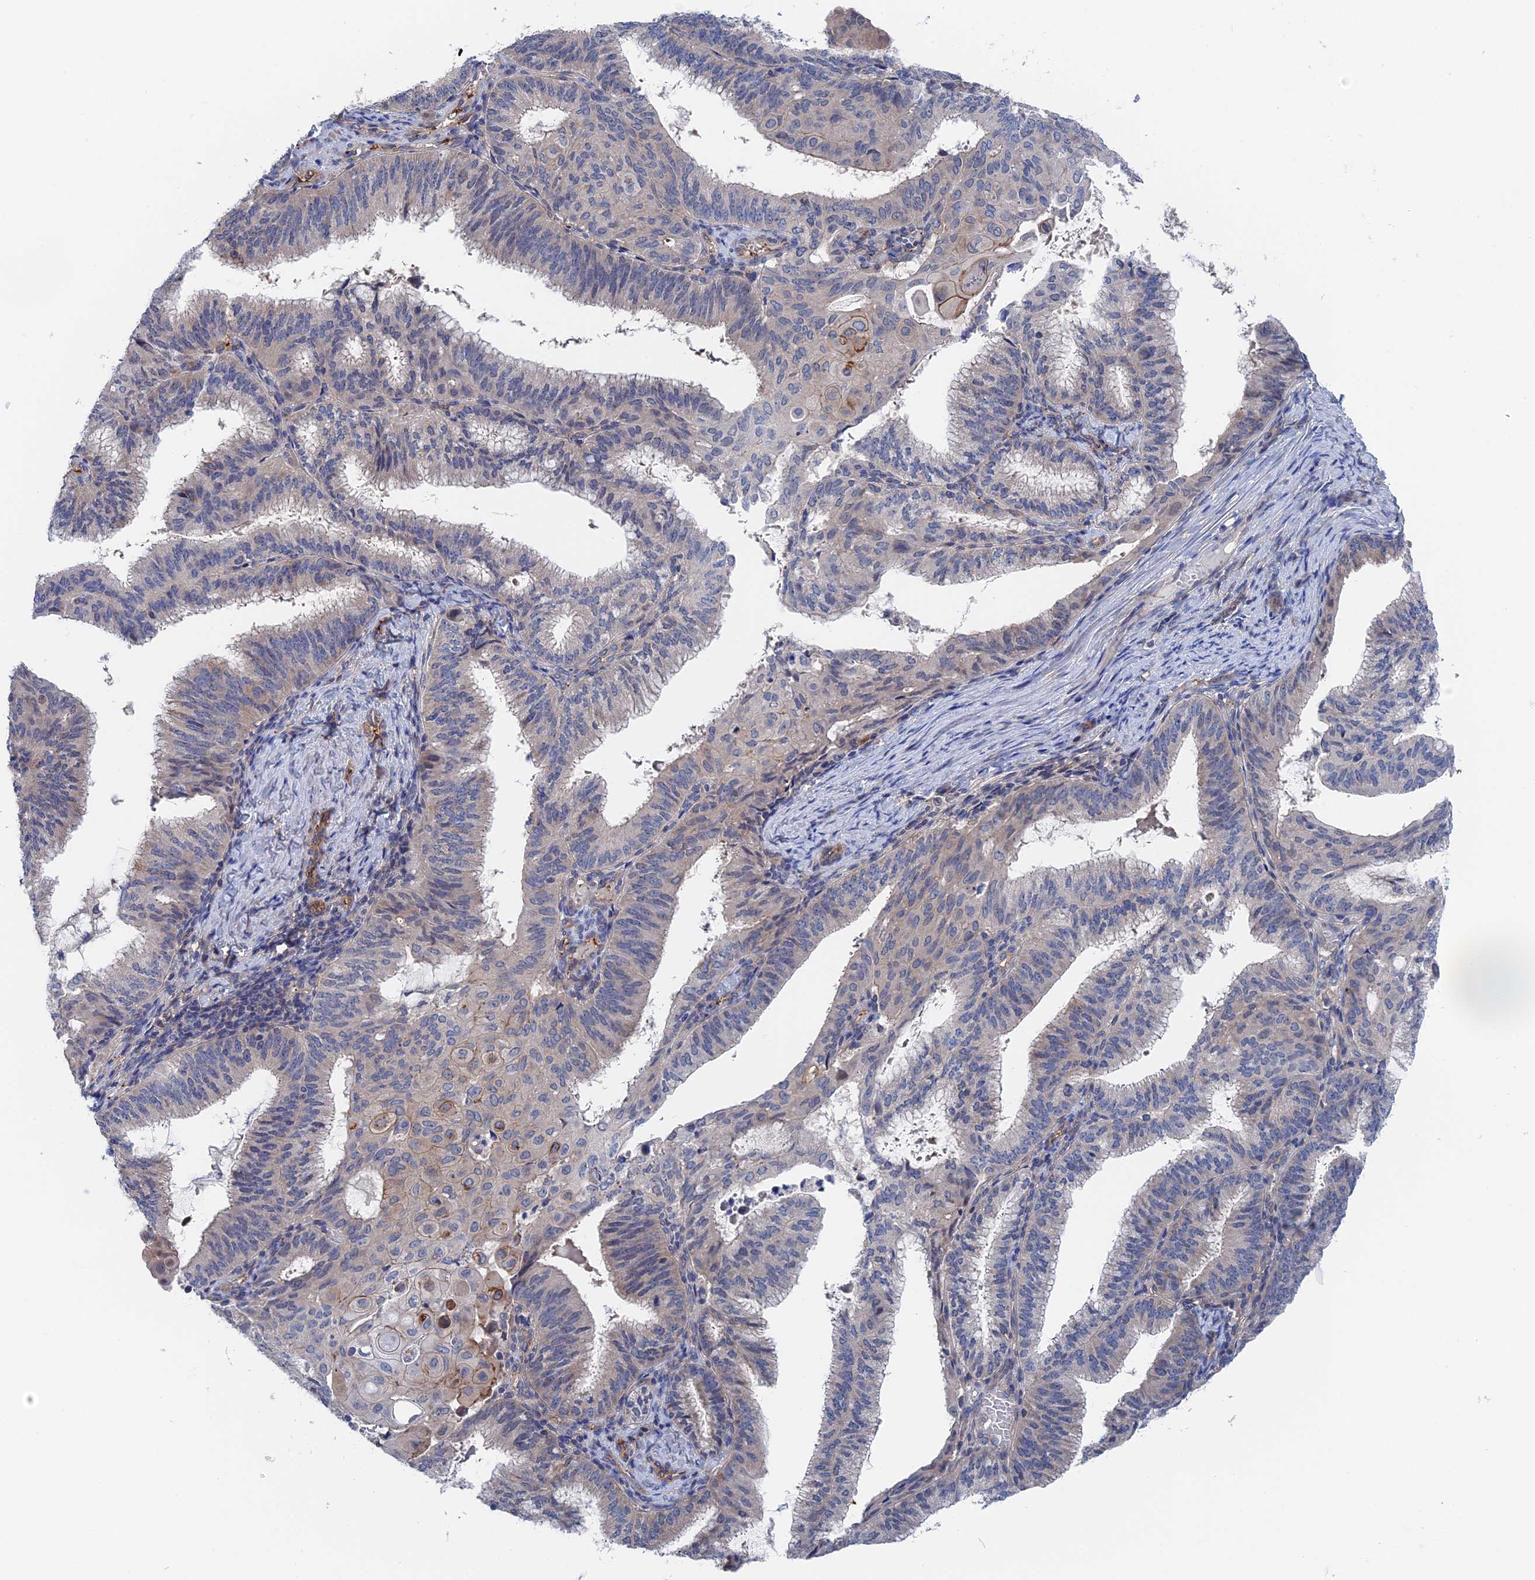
{"staining": {"intensity": "negative", "quantity": "none", "location": "none"}, "tissue": "endometrial cancer", "cell_type": "Tumor cells", "image_type": "cancer", "snomed": [{"axis": "morphology", "description": "Adenocarcinoma, NOS"}, {"axis": "topography", "description": "Endometrium"}], "caption": "A high-resolution photomicrograph shows immunohistochemistry staining of endometrial cancer, which shows no significant expression in tumor cells.", "gene": "MTHFSD", "patient": {"sex": "female", "age": 49}}